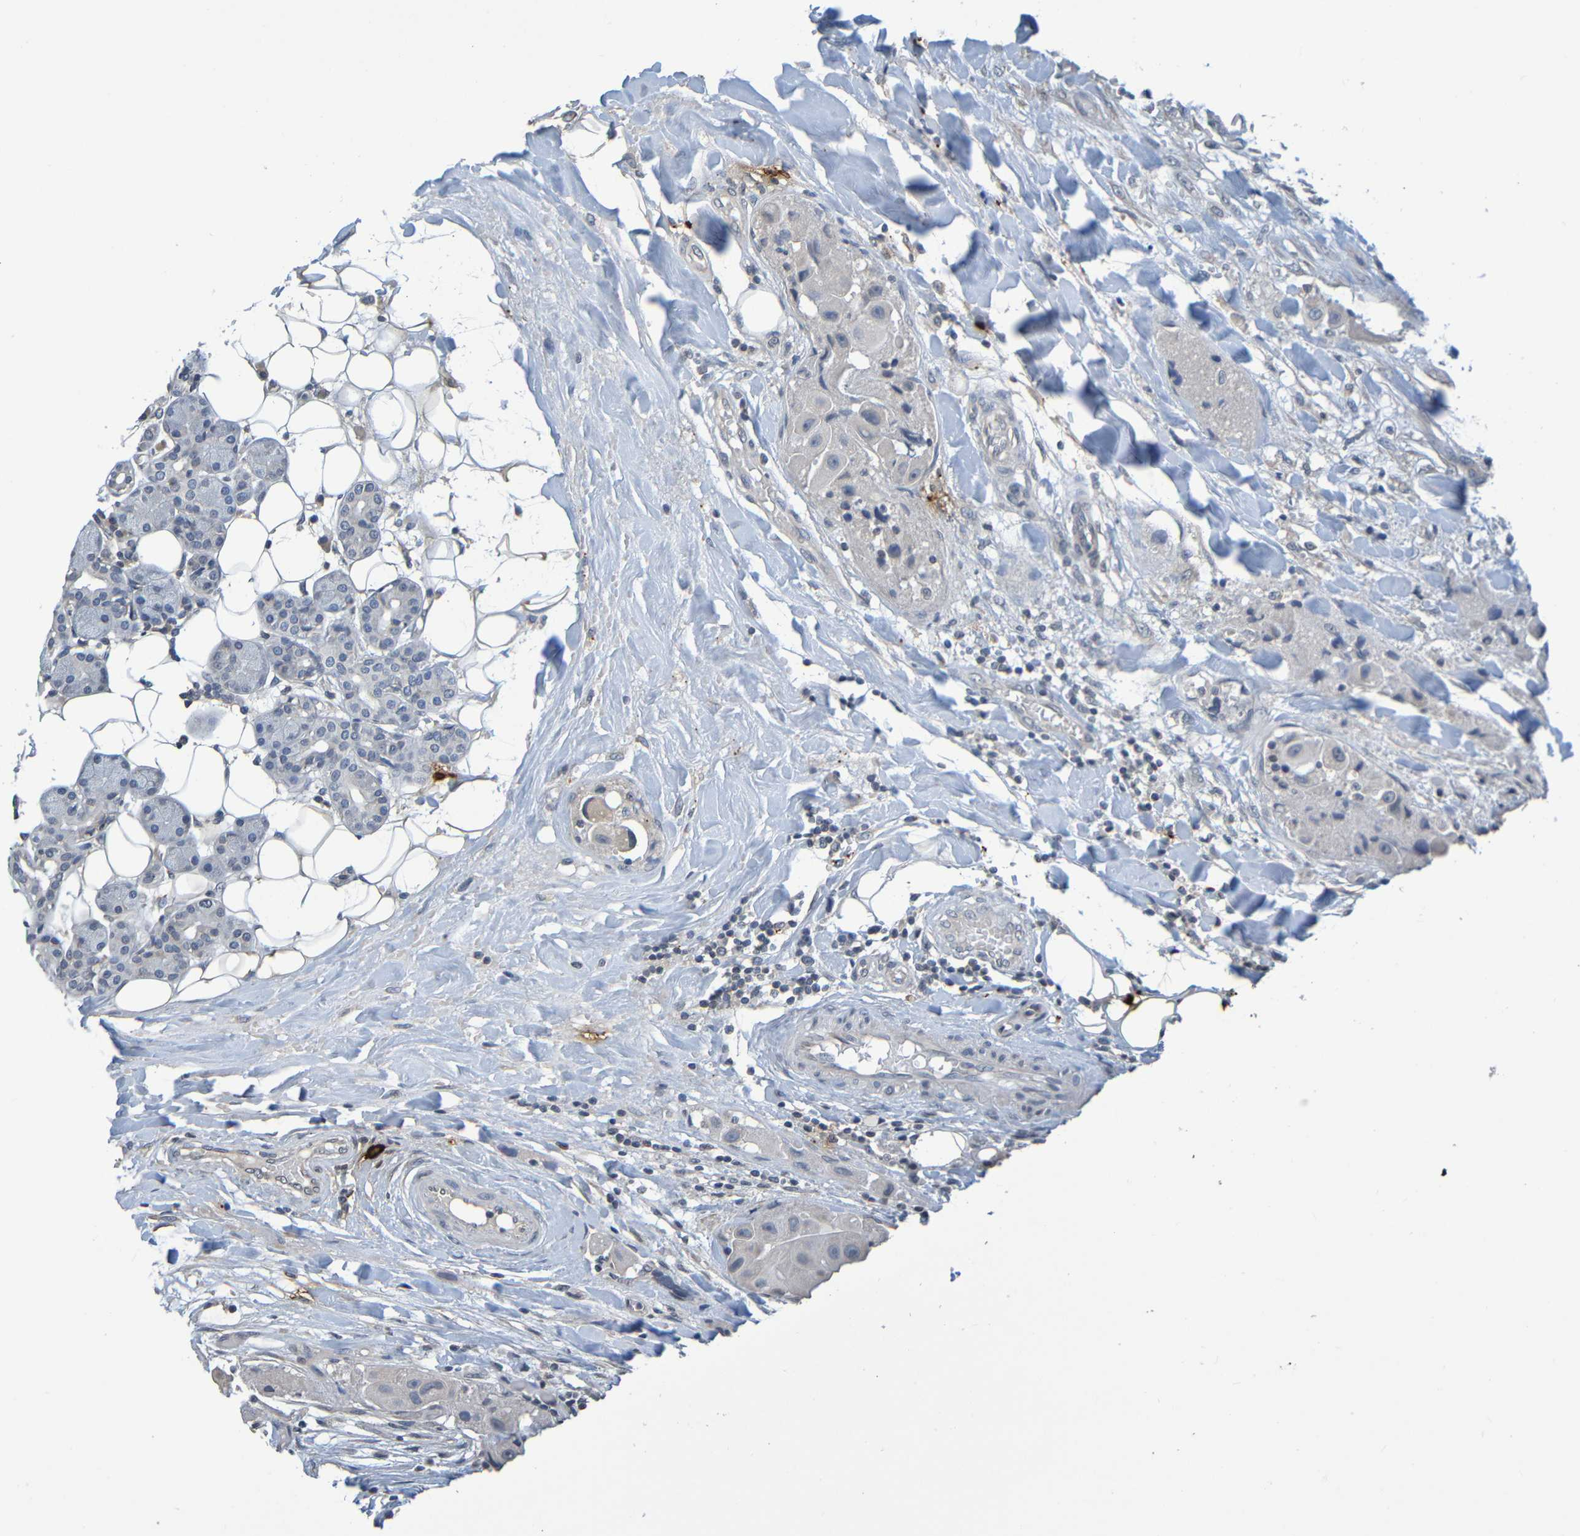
{"staining": {"intensity": "negative", "quantity": "none", "location": "none"}, "tissue": "head and neck cancer", "cell_type": "Tumor cells", "image_type": "cancer", "snomed": [{"axis": "morphology", "description": "Normal tissue, NOS"}, {"axis": "morphology", "description": "Adenocarcinoma, NOS"}, {"axis": "topography", "description": "Salivary gland"}, {"axis": "topography", "description": "Head-Neck"}], "caption": "Tumor cells are negative for brown protein staining in head and neck cancer.", "gene": "C3AR1", "patient": {"sex": "male", "age": 80}}